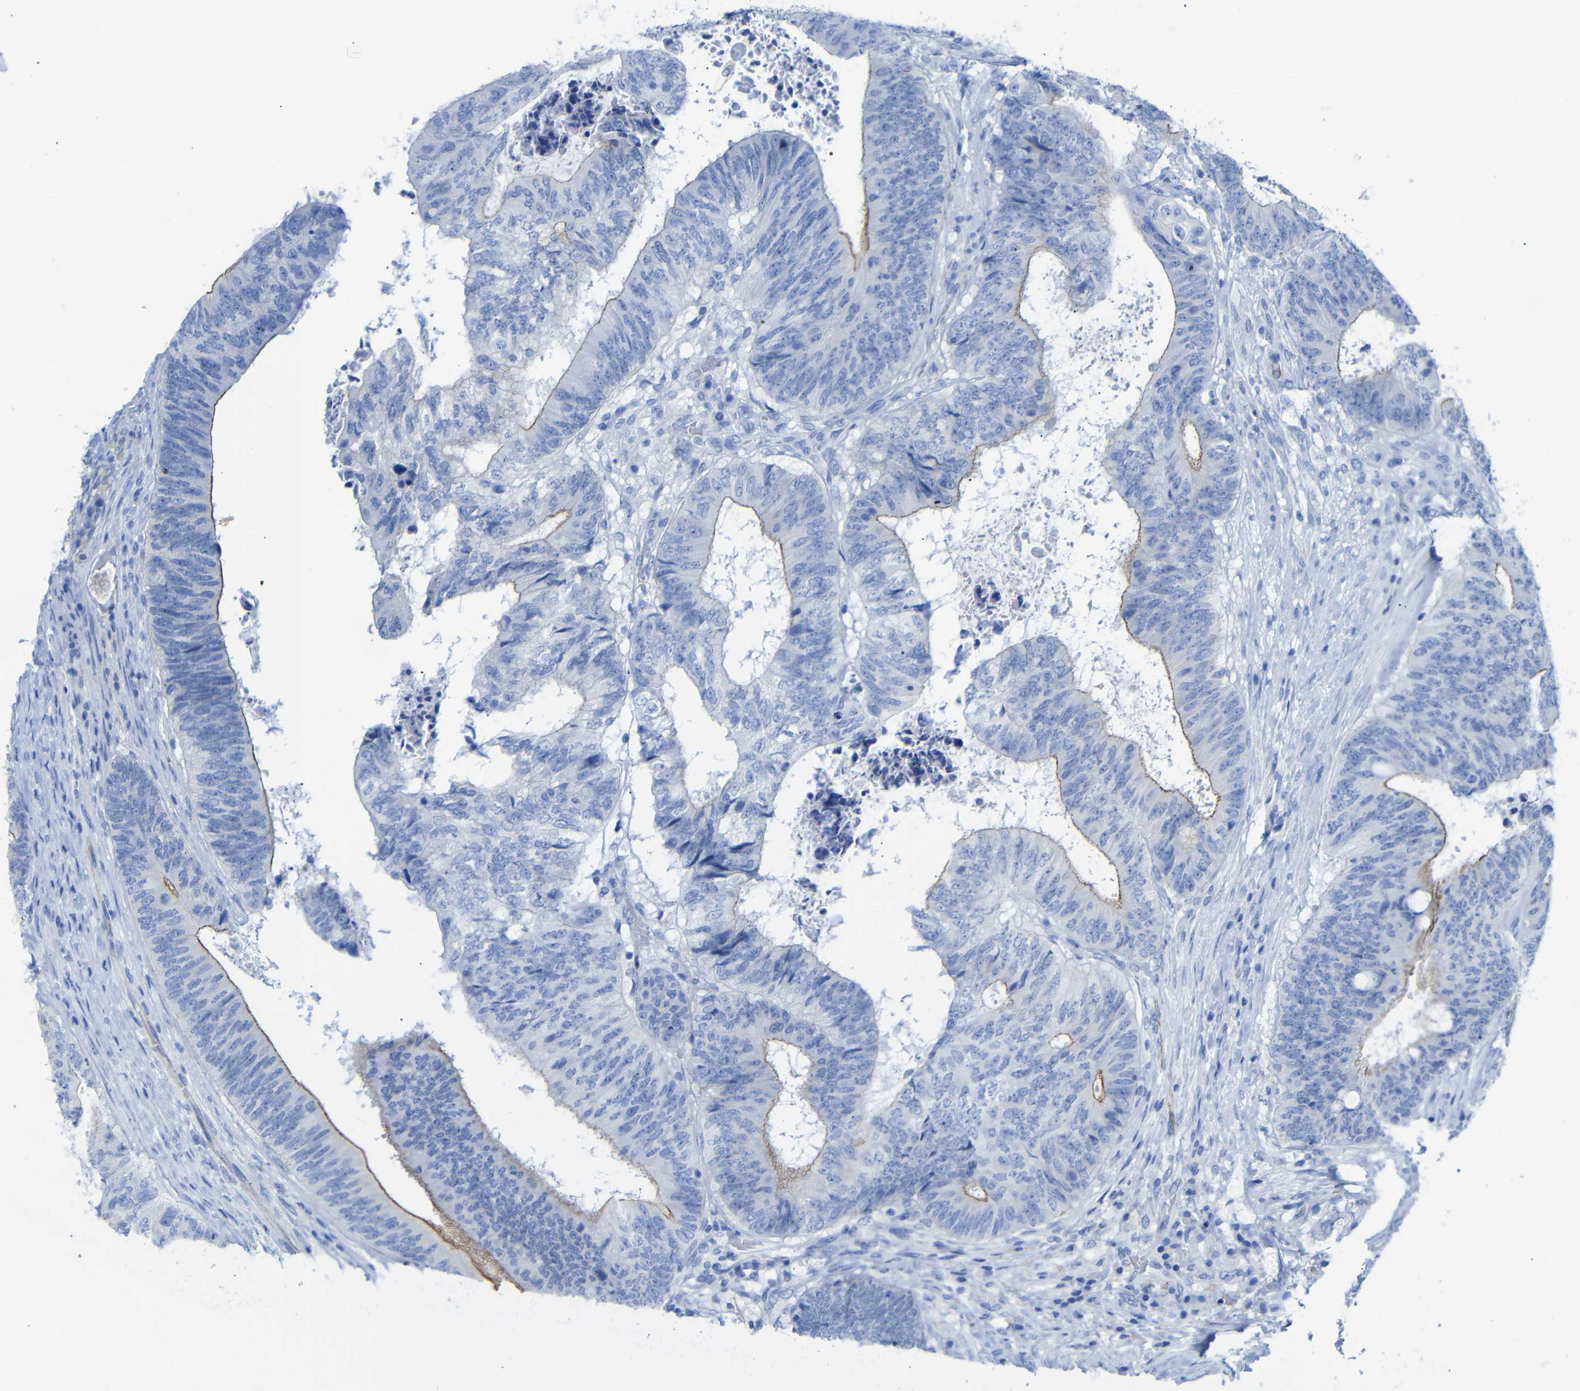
{"staining": {"intensity": "moderate", "quantity": "<25%", "location": "cytoplasmic/membranous"}, "tissue": "colorectal cancer", "cell_type": "Tumor cells", "image_type": "cancer", "snomed": [{"axis": "morphology", "description": "Adenocarcinoma, NOS"}, {"axis": "topography", "description": "Rectum"}], "caption": "Immunohistochemistry (IHC) micrograph of neoplastic tissue: colorectal cancer stained using immunohistochemistry (IHC) displays low levels of moderate protein expression localized specifically in the cytoplasmic/membranous of tumor cells, appearing as a cytoplasmic/membranous brown color.", "gene": "CGNL1", "patient": {"sex": "male", "age": 72}}